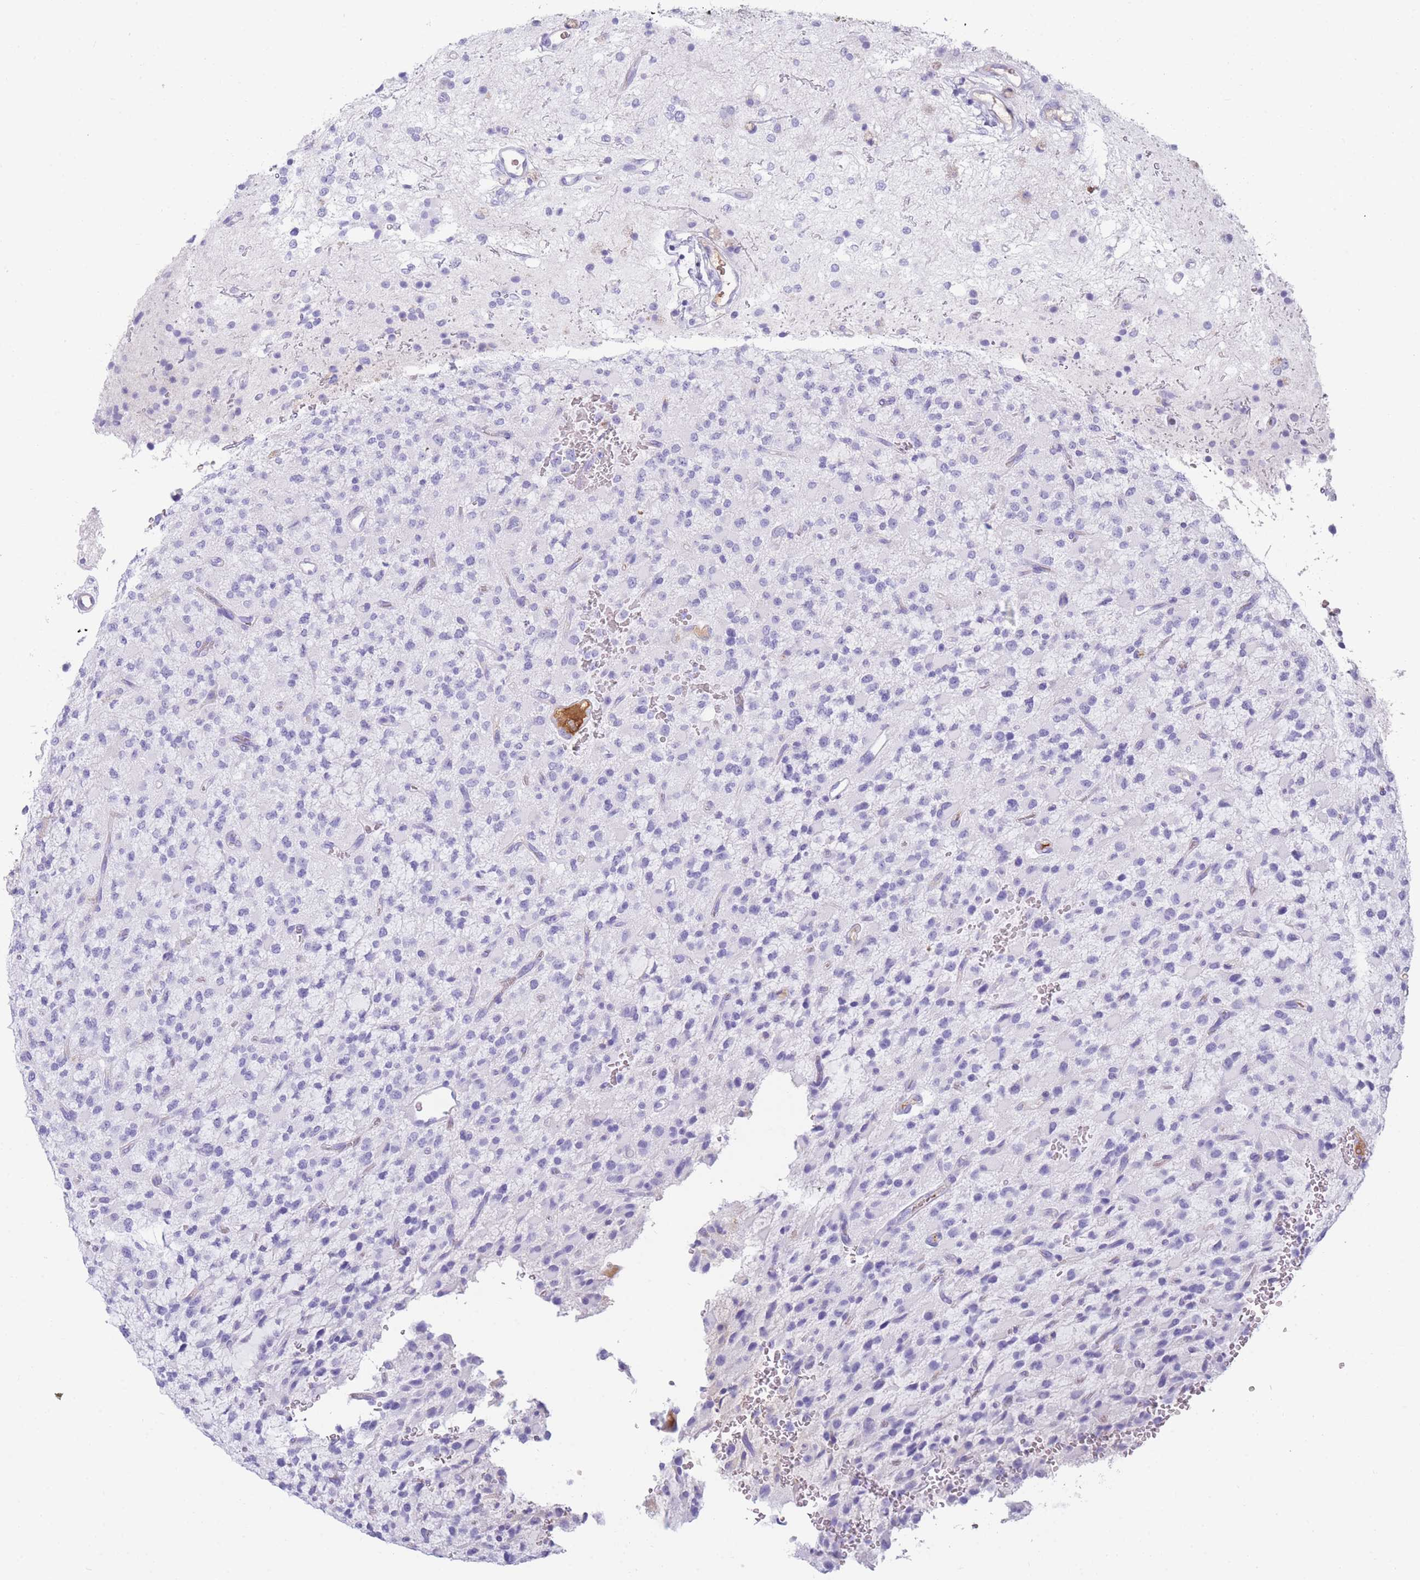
{"staining": {"intensity": "negative", "quantity": "none", "location": "none"}, "tissue": "glioma", "cell_type": "Tumor cells", "image_type": "cancer", "snomed": [{"axis": "morphology", "description": "Glioma, malignant, High grade"}, {"axis": "topography", "description": "Brain"}], "caption": "This is an immunohistochemistry (IHC) image of glioma. There is no positivity in tumor cells.", "gene": "TNFSF11", "patient": {"sex": "male", "age": 34}}